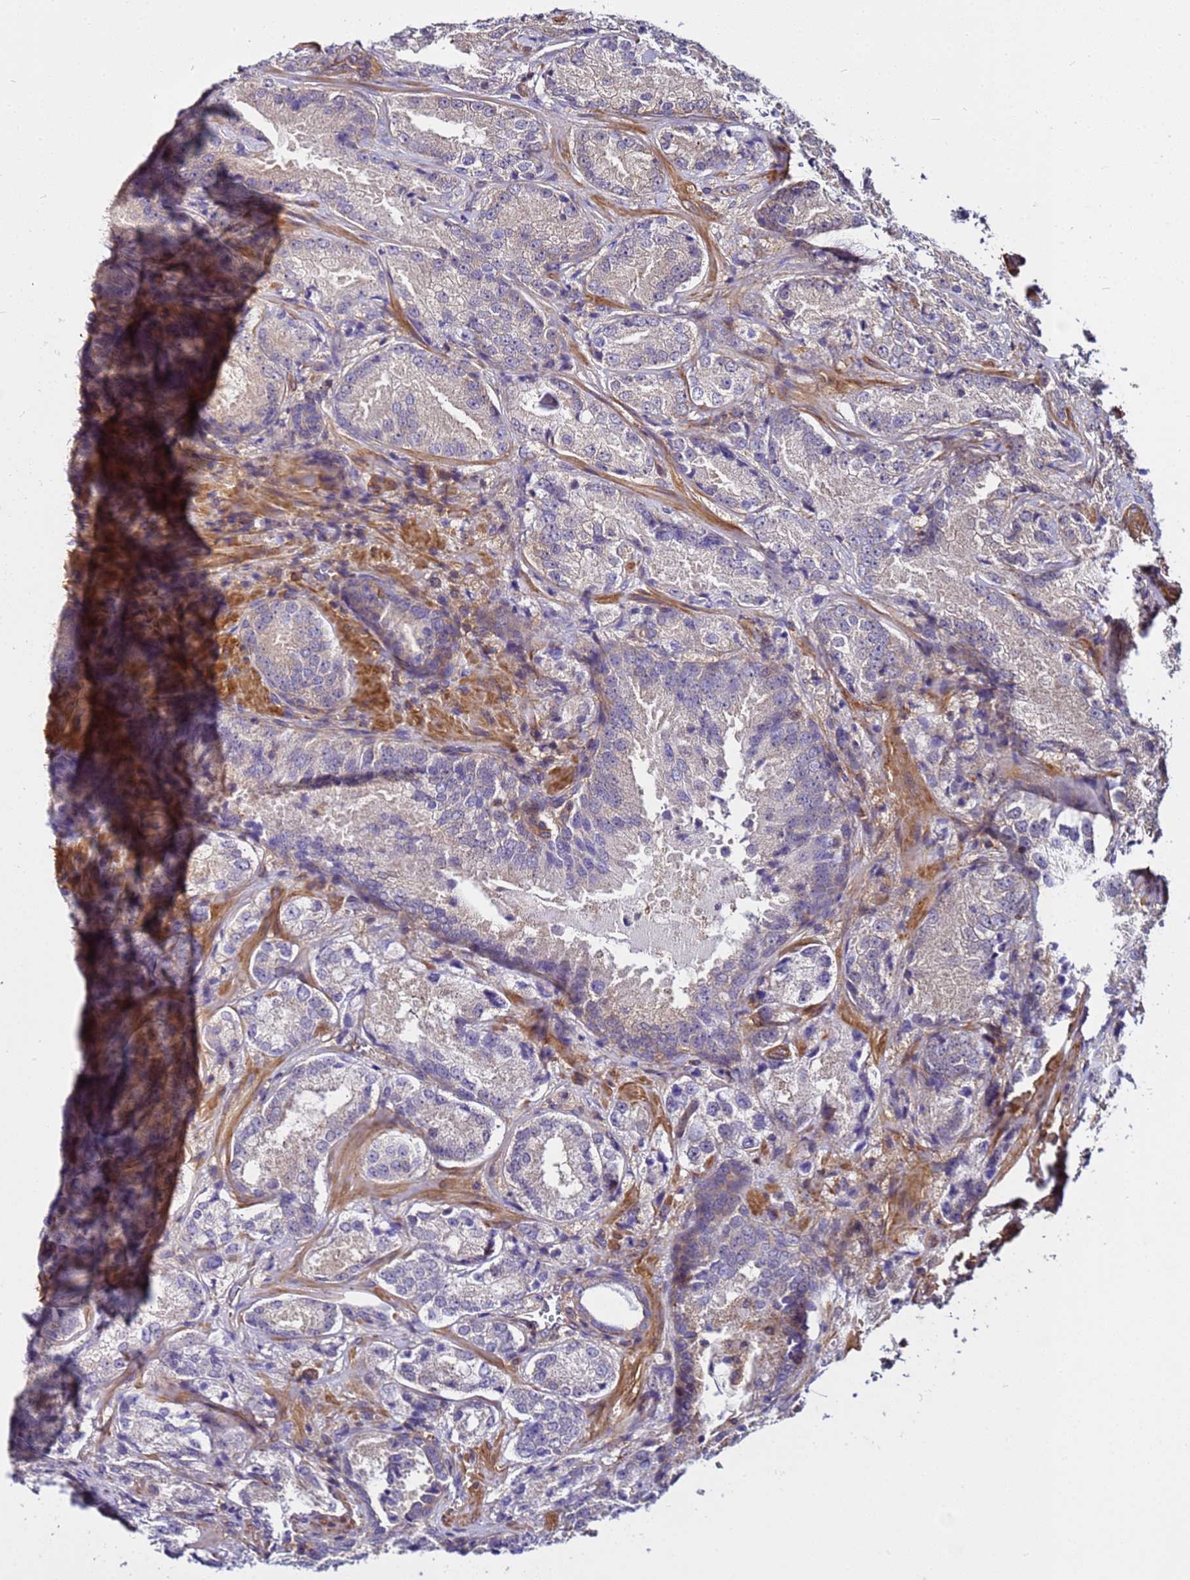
{"staining": {"intensity": "weak", "quantity": "25%-75%", "location": "cytoplasmic/membranous"}, "tissue": "prostate cancer", "cell_type": "Tumor cells", "image_type": "cancer", "snomed": [{"axis": "morphology", "description": "Adenocarcinoma, Low grade"}, {"axis": "topography", "description": "Prostate"}], "caption": "Human prostate low-grade adenocarcinoma stained for a protein (brown) displays weak cytoplasmic/membranous positive expression in about 25%-75% of tumor cells.", "gene": "STK38", "patient": {"sex": "male", "age": 74}}